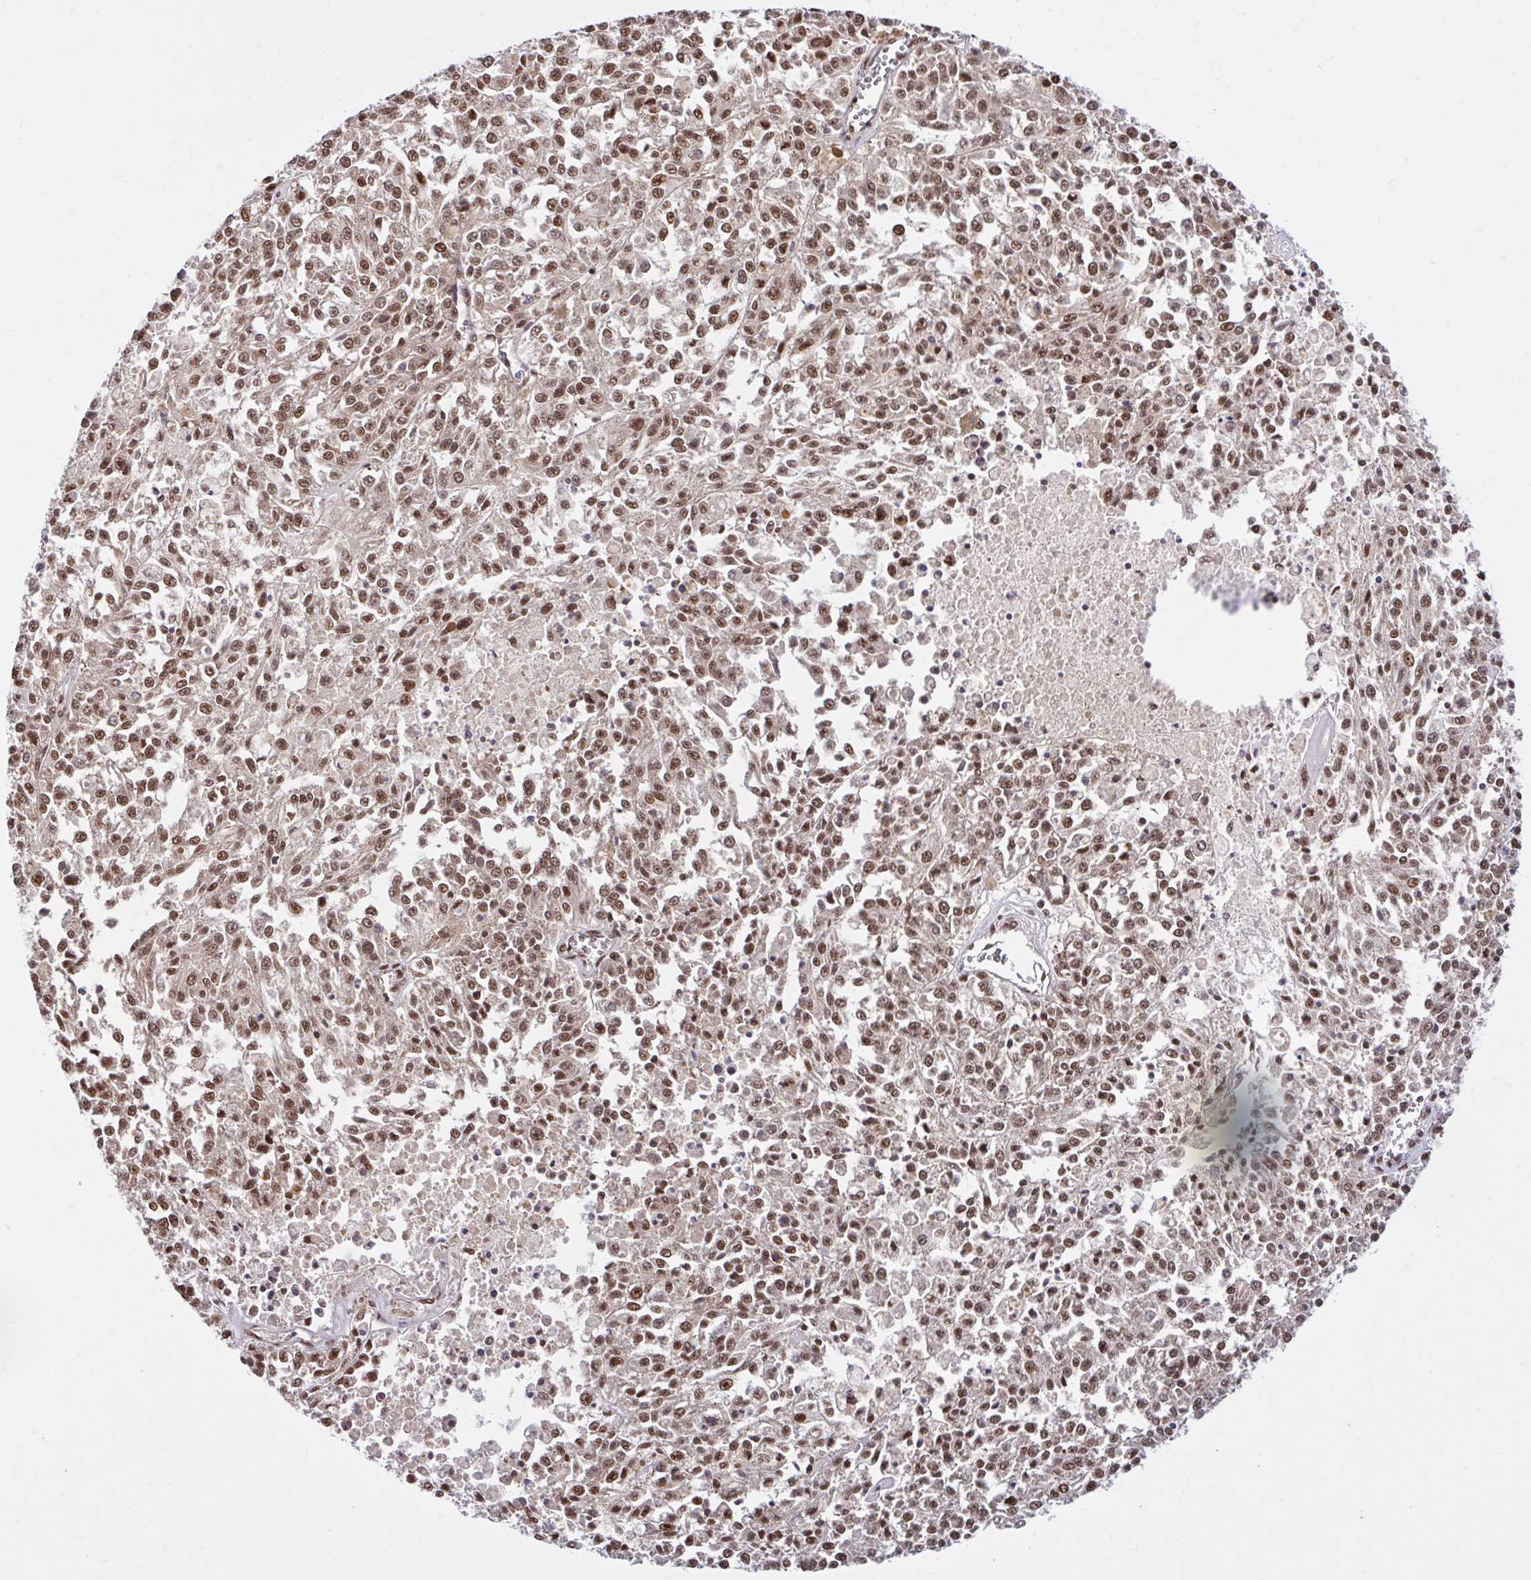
{"staining": {"intensity": "strong", "quantity": ">75%", "location": "nuclear"}, "tissue": "melanoma", "cell_type": "Tumor cells", "image_type": "cancer", "snomed": [{"axis": "morphology", "description": "Malignant melanoma, NOS"}, {"axis": "topography", "description": "Skin"}], "caption": "Approximately >75% of tumor cells in human malignant melanoma demonstrate strong nuclear protein positivity as visualized by brown immunohistochemical staining.", "gene": "ABCA9", "patient": {"sex": "female", "age": 64}}